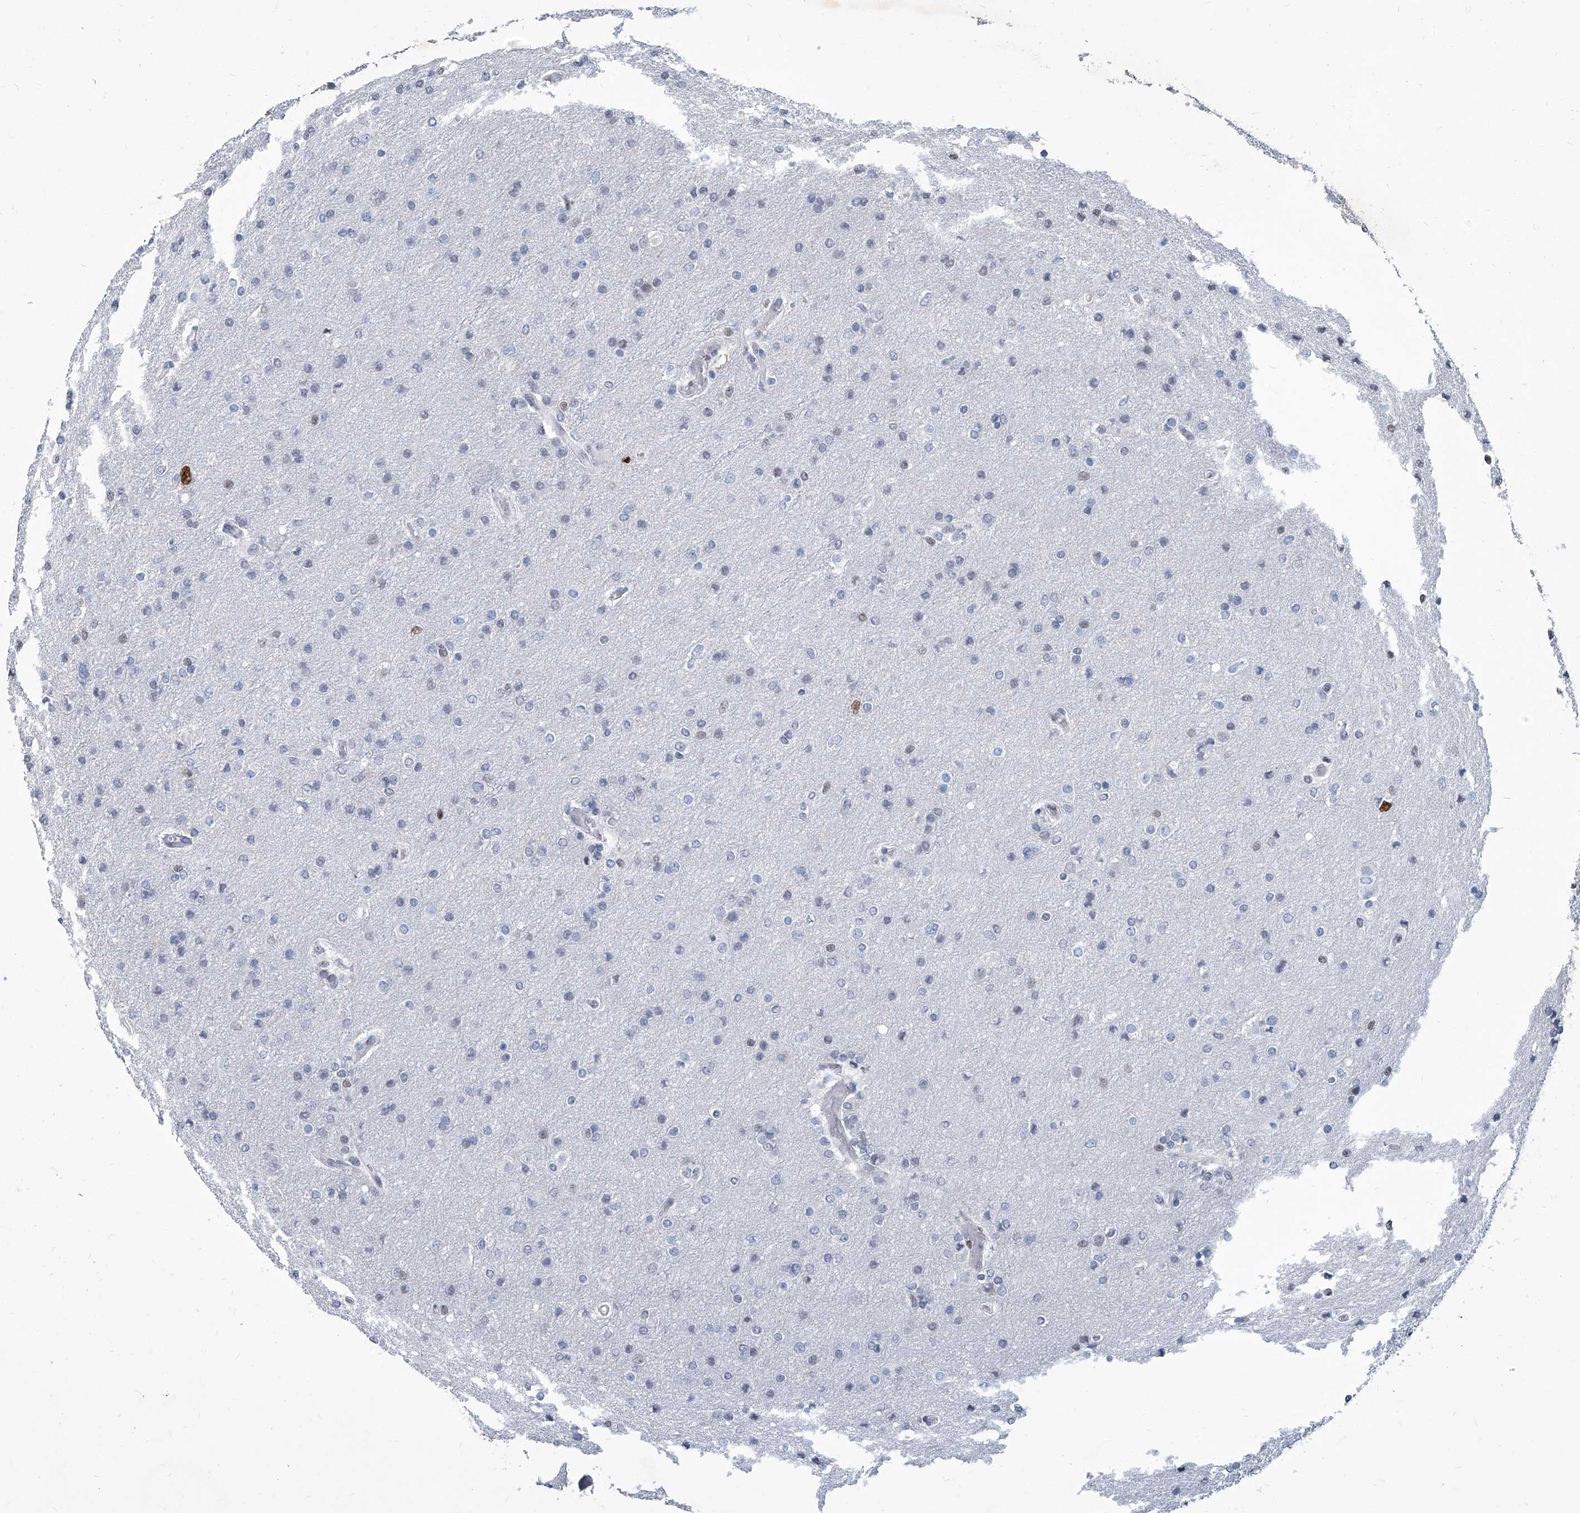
{"staining": {"intensity": "negative", "quantity": "none", "location": "none"}, "tissue": "glioma", "cell_type": "Tumor cells", "image_type": "cancer", "snomed": [{"axis": "morphology", "description": "Glioma, malignant, High grade"}, {"axis": "topography", "description": "Cerebral cortex"}], "caption": "IHC image of human glioma stained for a protein (brown), which displays no staining in tumor cells.", "gene": "PCNA", "patient": {"sex": "female", "age": 36}}